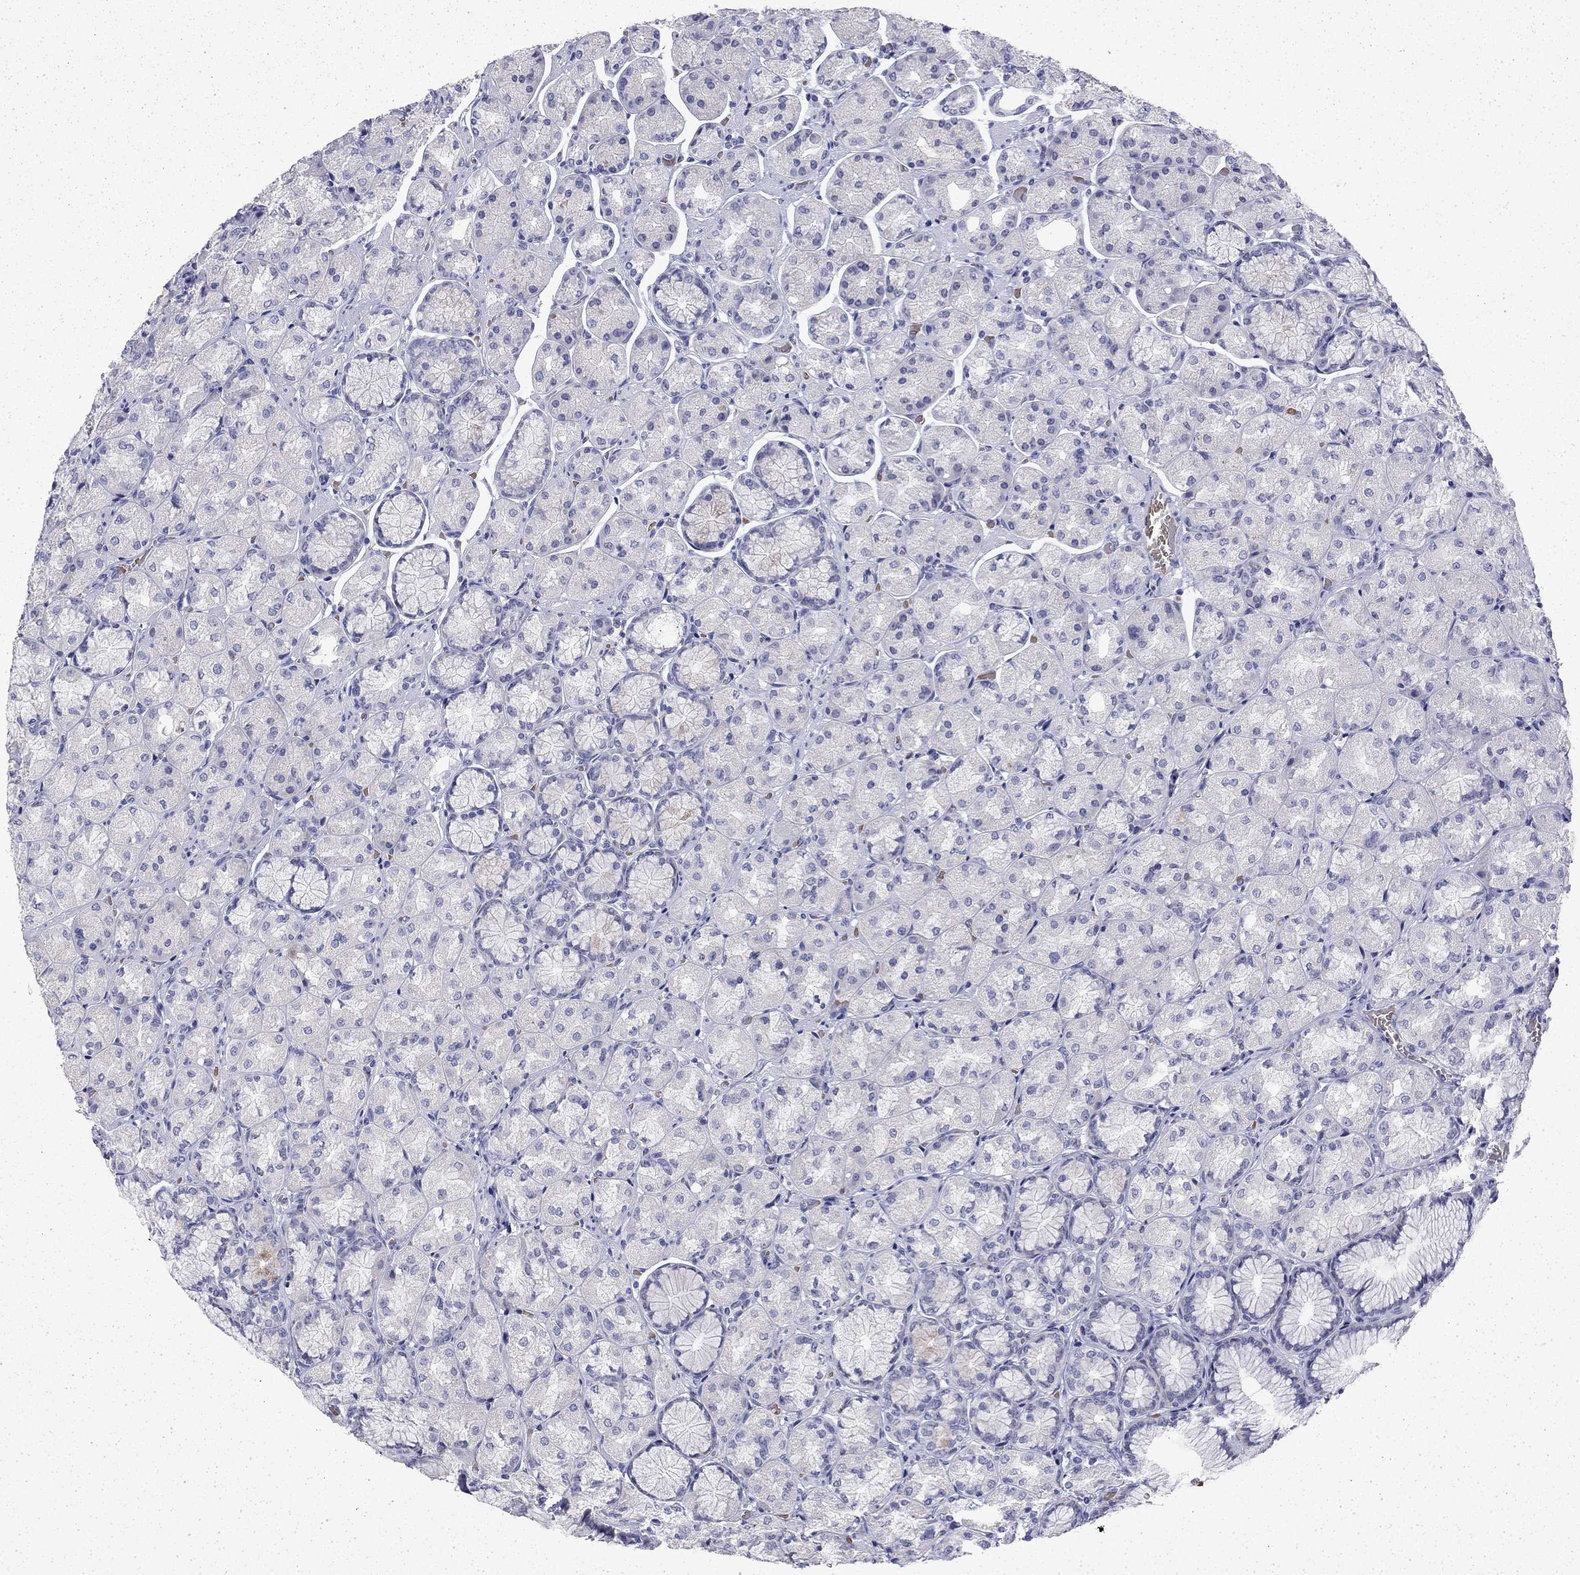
{"staining": {"intensity": "negative", "quantity": "none", "location": "none"}, "tissue": "stomach", "cell_type": "Glandular cells", "image_type": "normal", "snomed": [{"axis": "morphology", "description": "Normal tissue, NOS"}, {"axis": "morphology", "description": "Adenocarcinoma, NOS"}, {"axis": "morphology", "description": "Adenocarcinoma, High grade"}, {"axis": "topography", "description": "Stomach, upper"}, {"axis": "topography", "description": "Stomach"}], "caption": "Image shows no protein staining in glandular cells of normal stomach. (DAB (3,3'-diaminobenzidine) immunohistochemistry (IHC), high magnification).", "gene": "ENPP6", "patient": {"sex": "female", "age": 65}}